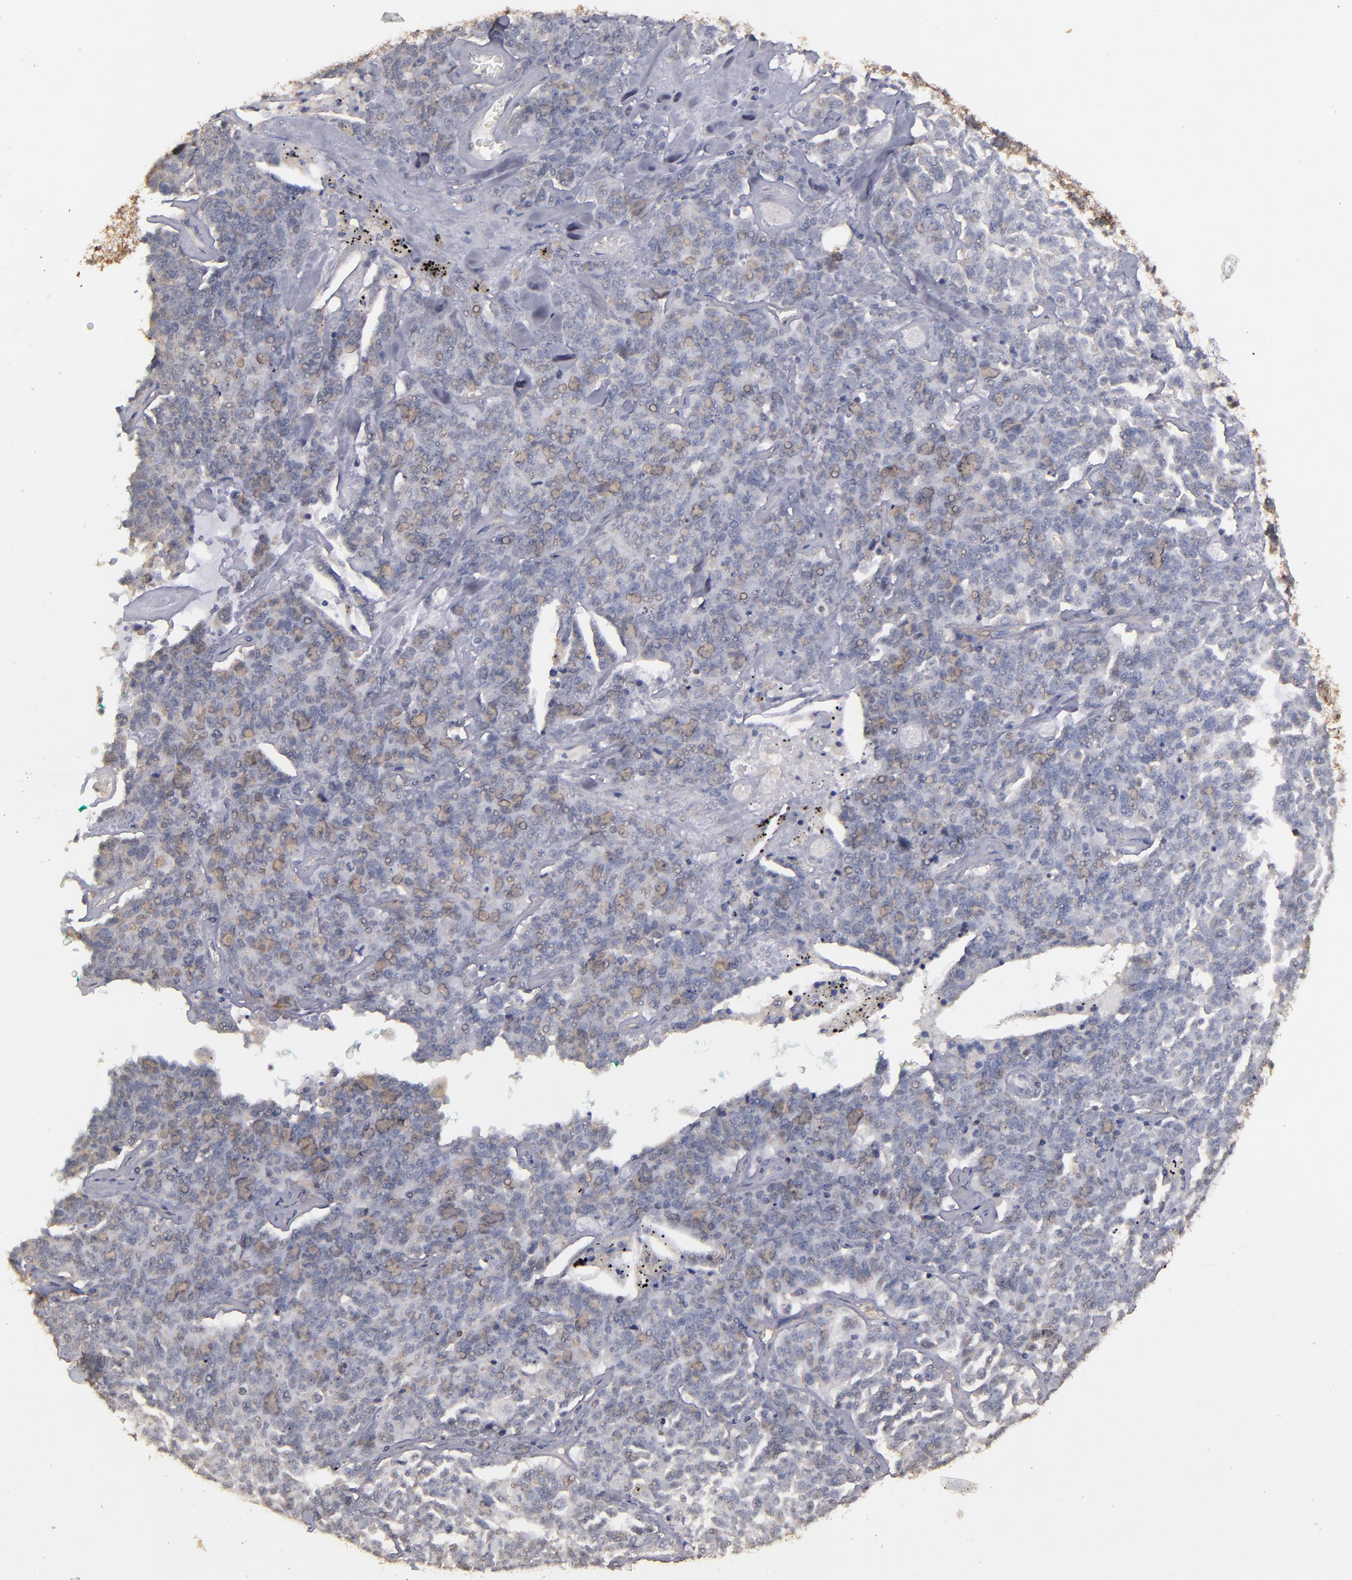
{"staining": {"intensity": "weak", "quantity": ">75%", "location": "cytoplasmic/membranous"}, "tissue": "lung cancer", "cell_type": "Tumor cells", "image_type": "cancer", "snomed": [{"axis": "morphology", "description": "Neoplasm, malignant, NOS"}, {"axis": "topography", "description": "Lung"}], "caption": "Weak cytoplasmic/membranous expression is identified in approximately >75% of tumor cells in lung cancer. (DAB IHC with brightfield microscopy, high magnification).", "gene": "FAT1", "patient": {"sex": "female", "age": 58}}